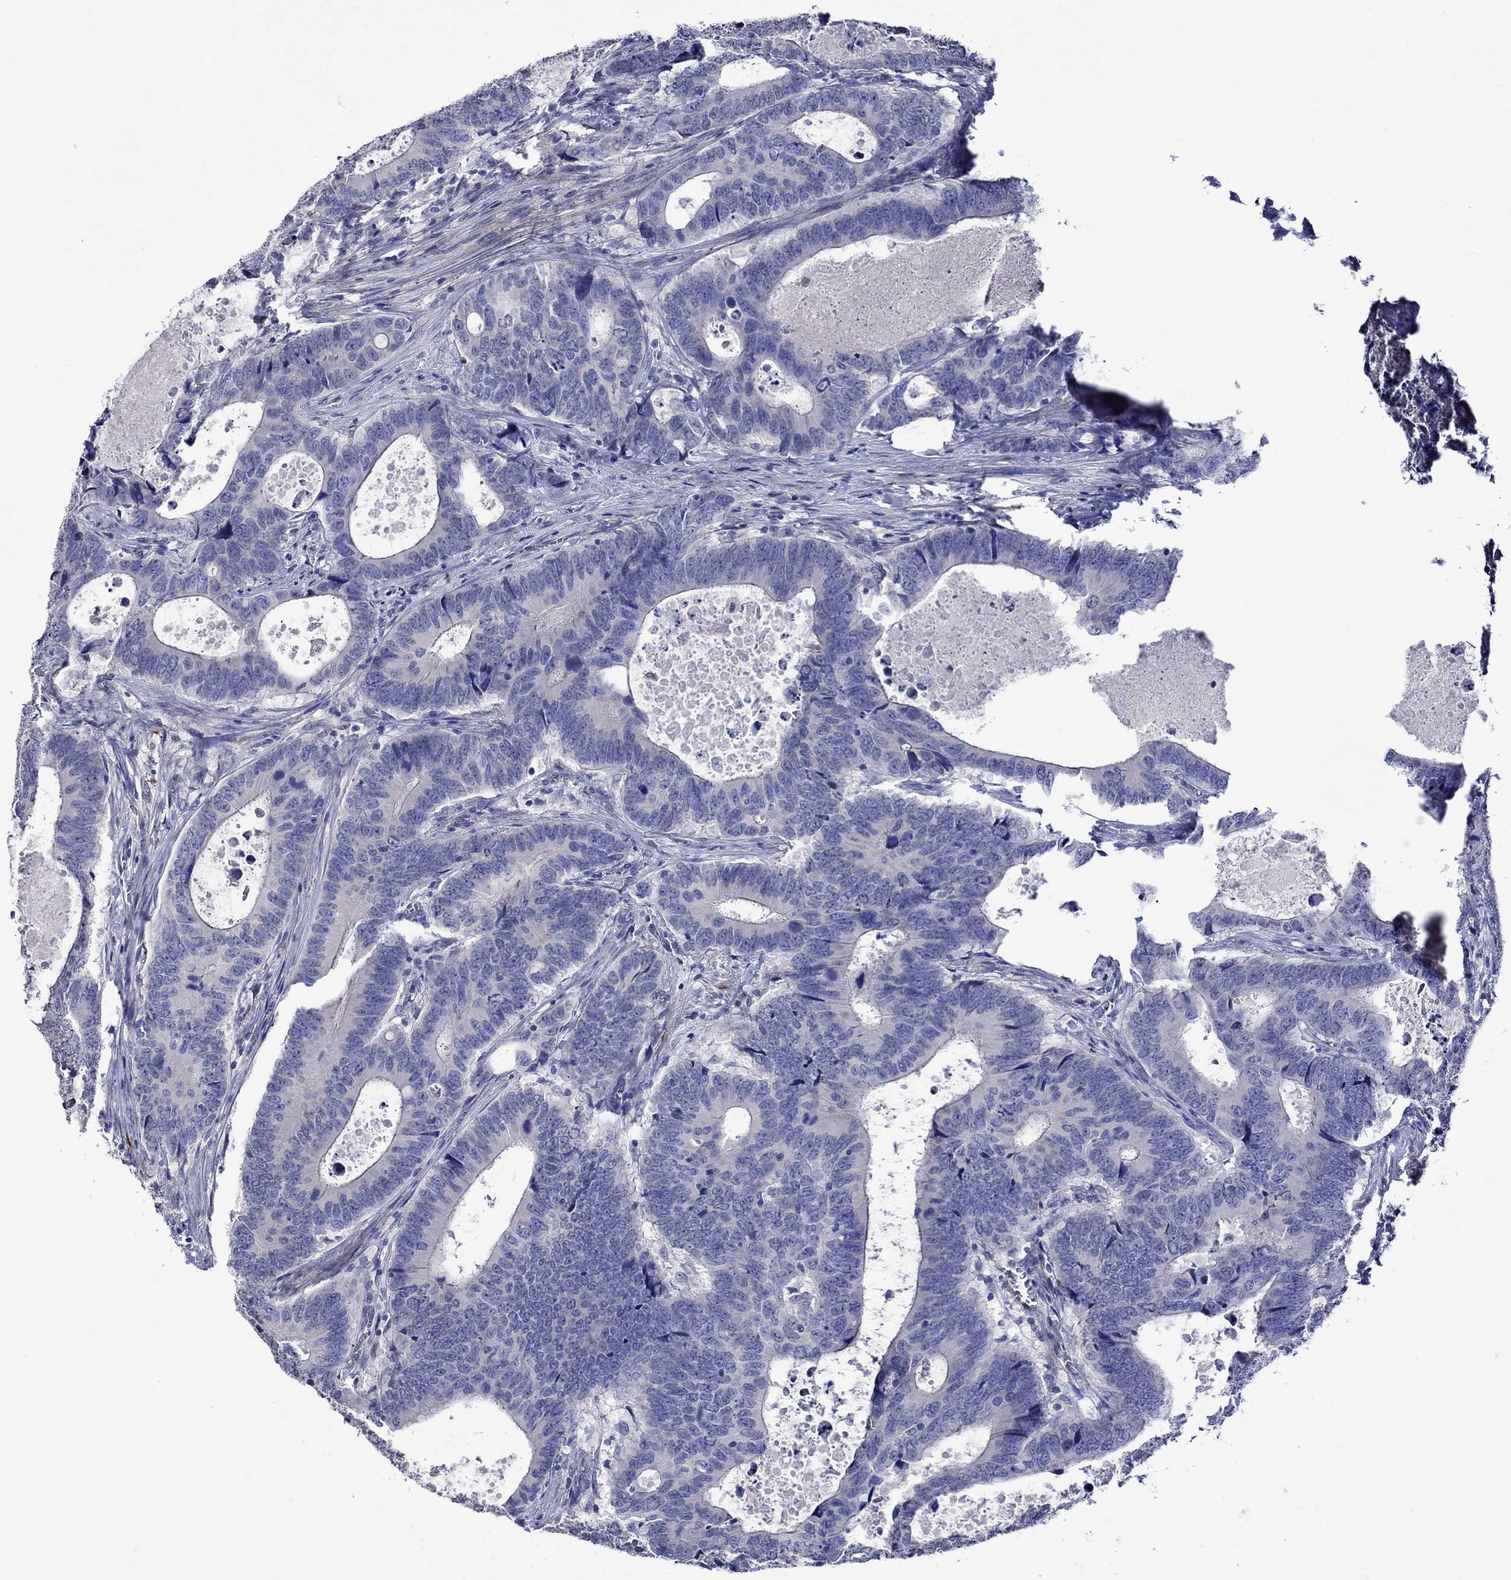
{"staining": {"intensity": "negative", "quantity": "none", "location": "none"}, "tissue": "colorectal cancer", "cell_type": "Tumor cells", "image_type": "cancer", "snomed": [{"axis": "morphology", "description": "Adenocarcinoma, NOS"}, {"axis": "topography", "description": "Colon"}], "caption": "Tumor cells are negative for protein expression in human colorectal adenocarcinoma.", "gene": "CRYAB", "patient": {"sex": "female", "age": 82}}